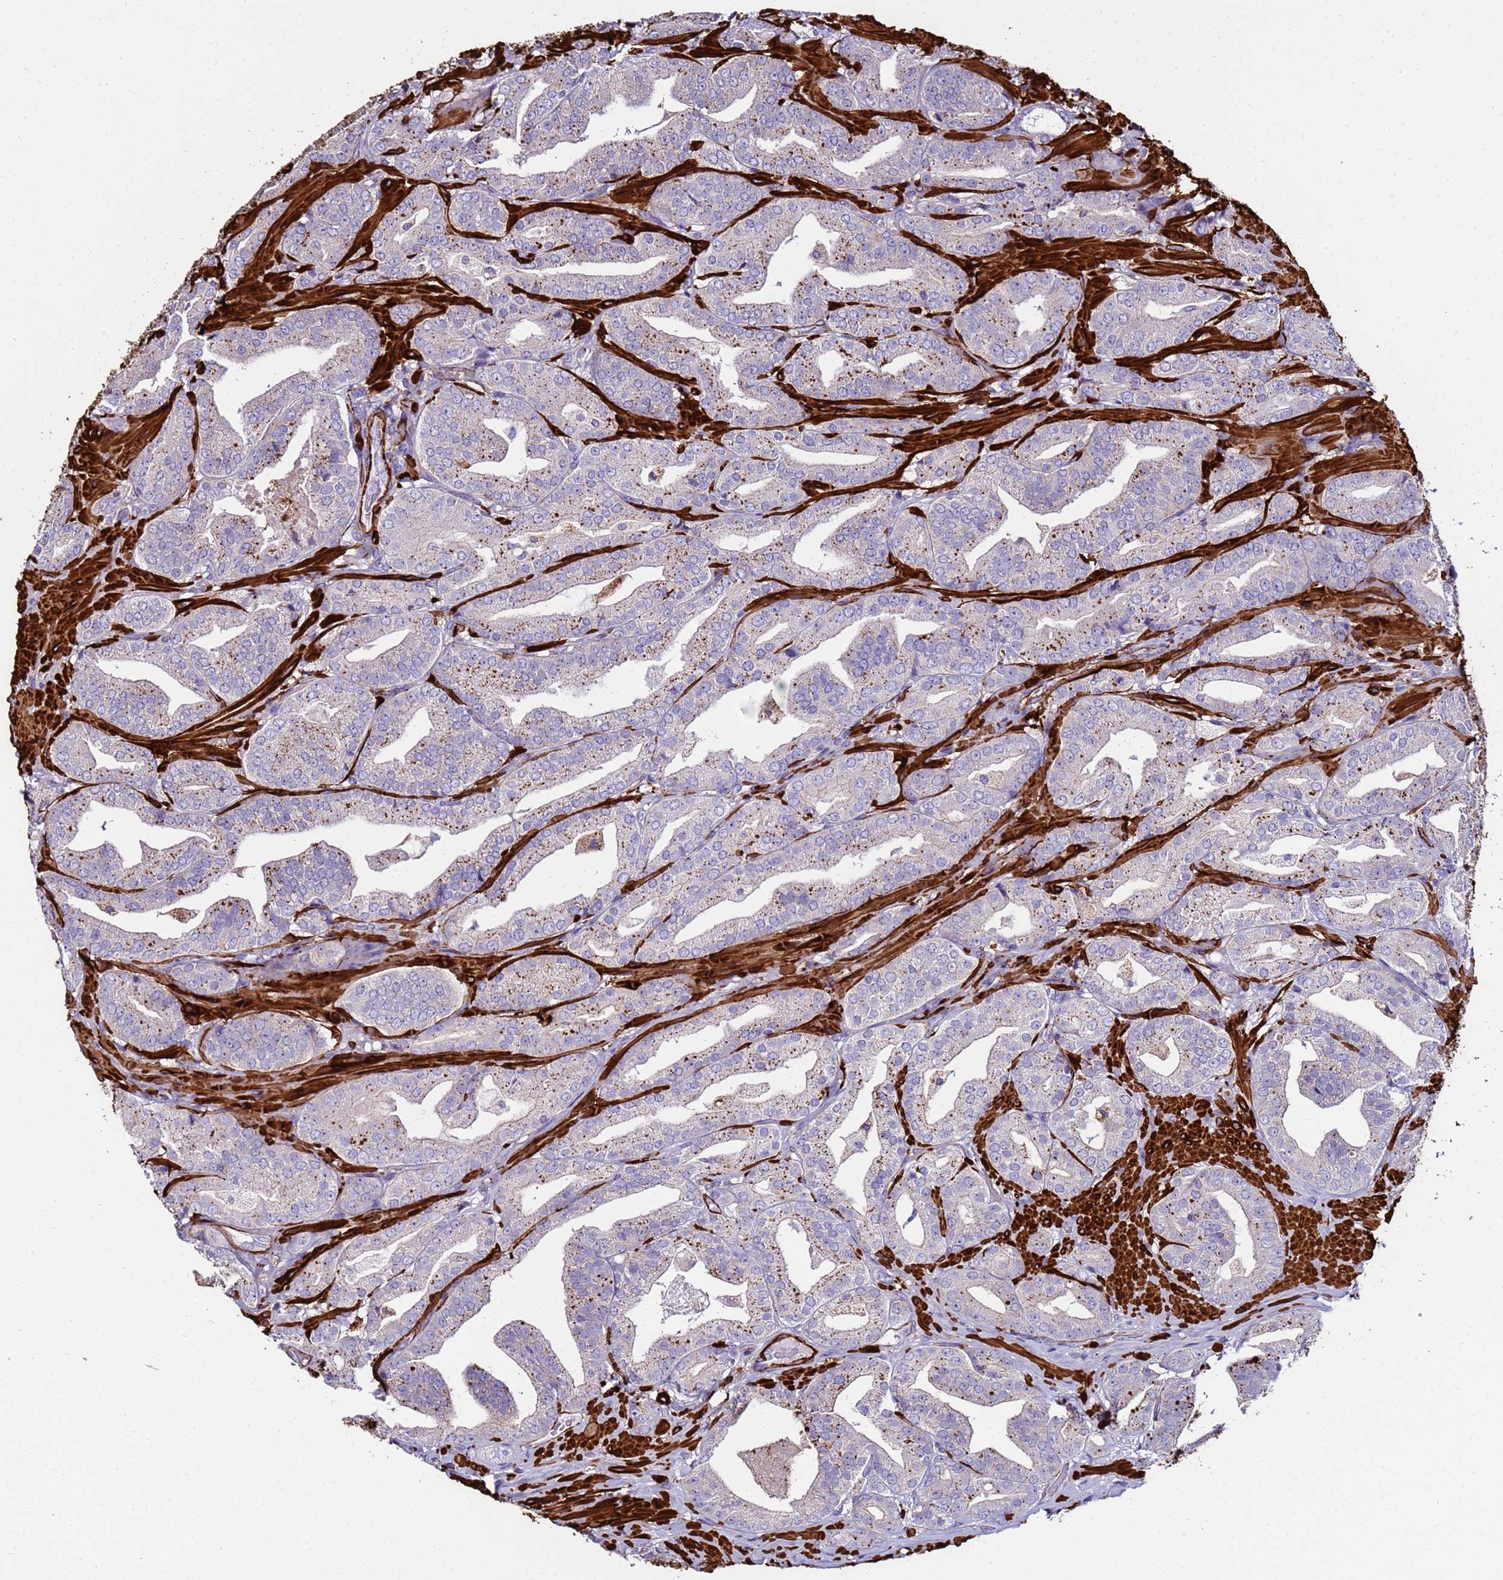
{"staining": {"intensity": "moderate", "quantity": "<25%", "location": "cytoplasmic/membranous"}, "tissue": "prostate cancer", "cell_type": "Tumor cells", "image_type": "cancer", "snomed": [{"axis": "morphology", "description": "Adenocarcinoma, High grade"}, {"axis": "topography", "description": "Prostate"}], "caption": "Human prostate cancer stained for a protein (brown) shows moderate cytoplasmic/membranous positive expression in about <25% of tumor cells.", "gene": "RABL2B", "patient": {"sex": "male", "age": 63}}